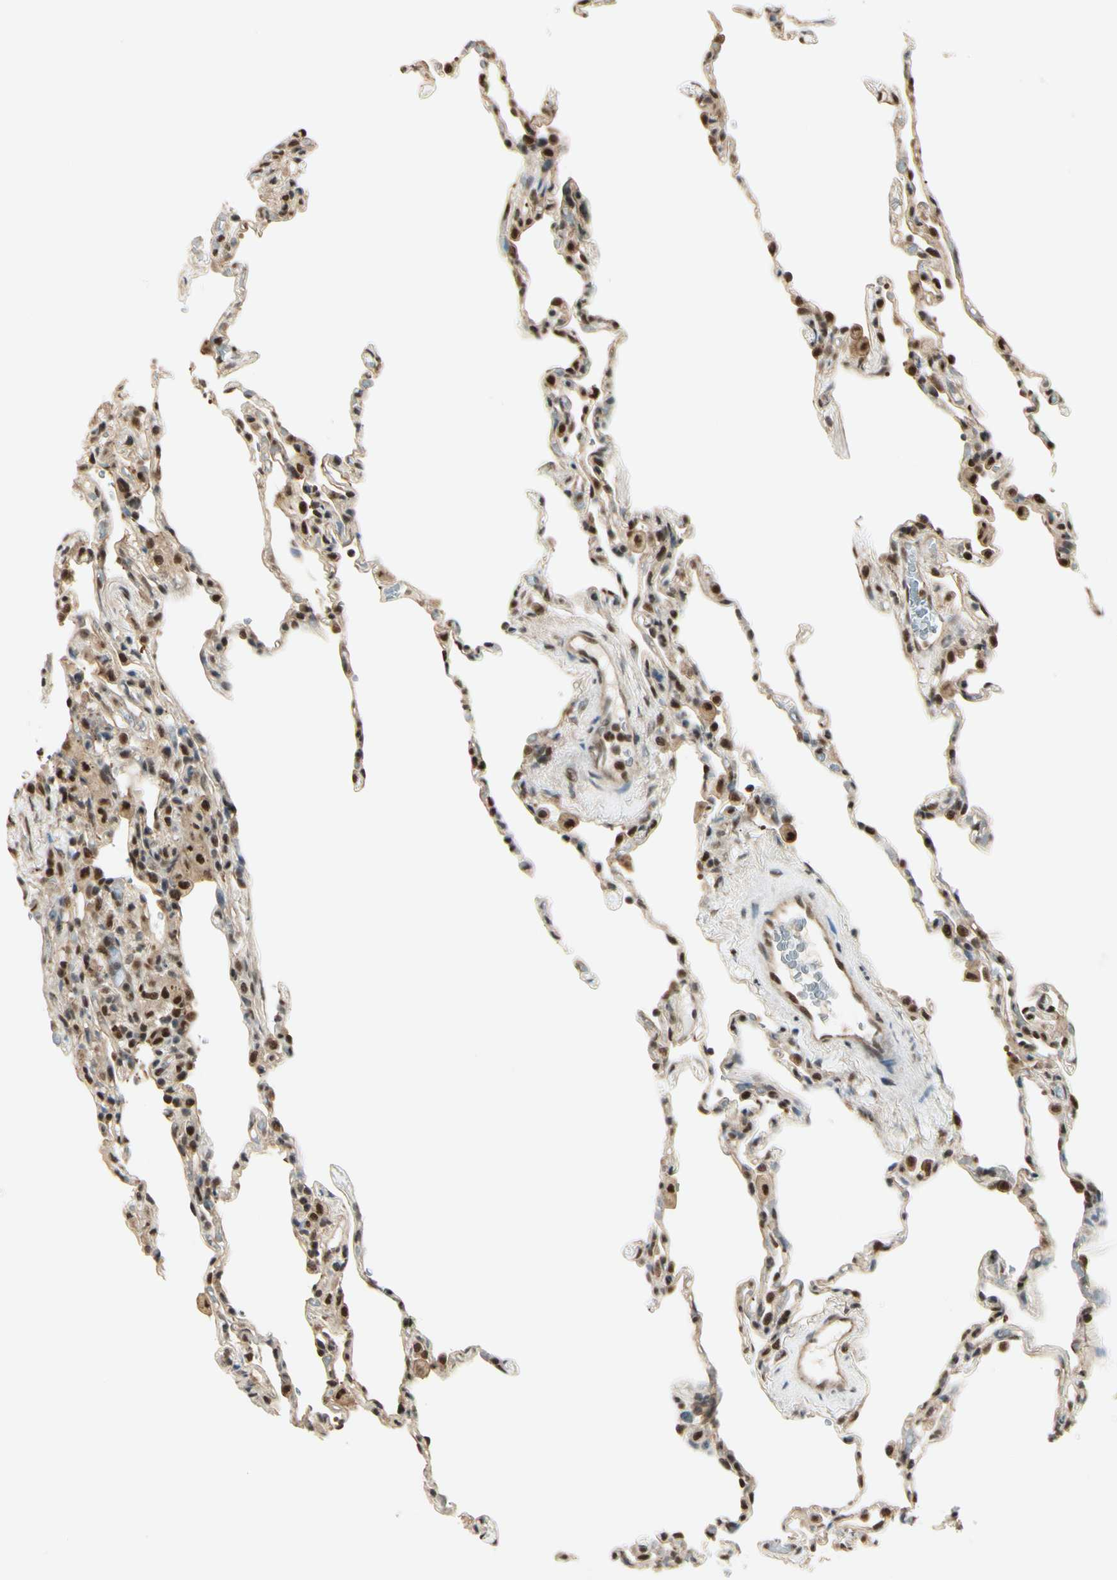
{"staining": {"intensity": "strong", "quantity": ">75%", "location": "cytoplasmic/membranous,nuclear"}, "tissue": "lung", "cell_type": "Alveolar cells", "image_type": "normal", "snomed": [{"axis": "morphology", "description": "Normal tissue, NOS"}, {"axis": "topography", "description": "Lung"}], "caption": "DAB (3,3'-diaminobenzidine) immunohistochemical staining of normal lung exhibits strong cytoplasmic/membranous,nuclear protein positivity in approximately >75% of alveolar cells.", "gene": "HSF1", "patient": {"sex": "male", "age": 59}}